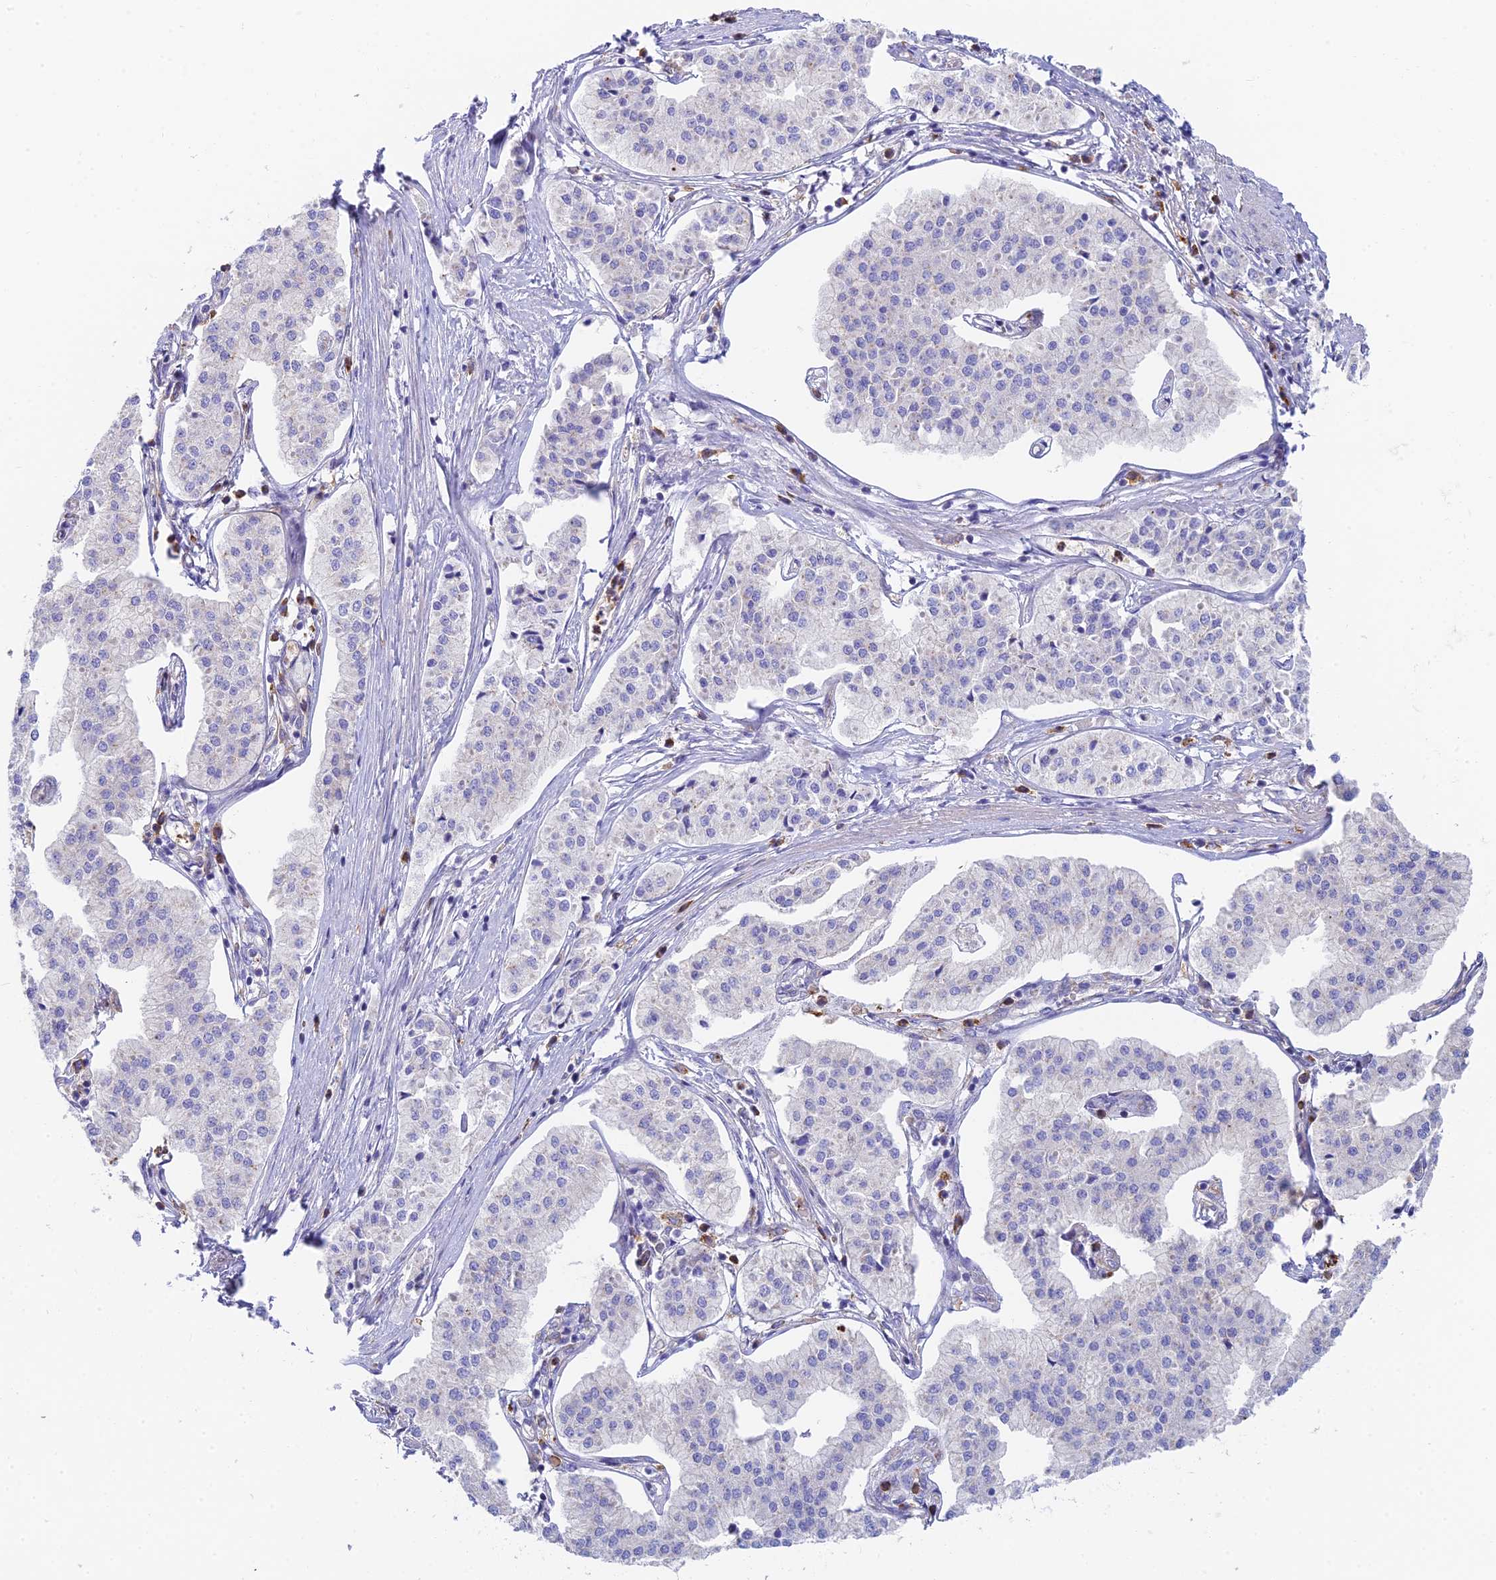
{"staining": {"intensity": "negative", "quantity": "none", "location": "none"}, "tissue": "pancreatic cancer", "cell_type": "Tumor cells", "image_type": "cancer", "snomed": [{"axis": "morphology", "description": "Adenocarcinoma, NOS"}, {"axis": "topography", "description": "Pancreas"}], "caption": "DAB immunohistochemical staining of human adenocarcinoma (pancreatic) reveals no significant expression in tumor cells.", "gene": "STRN4", "patient": {"sex": "female", "age": 50}}